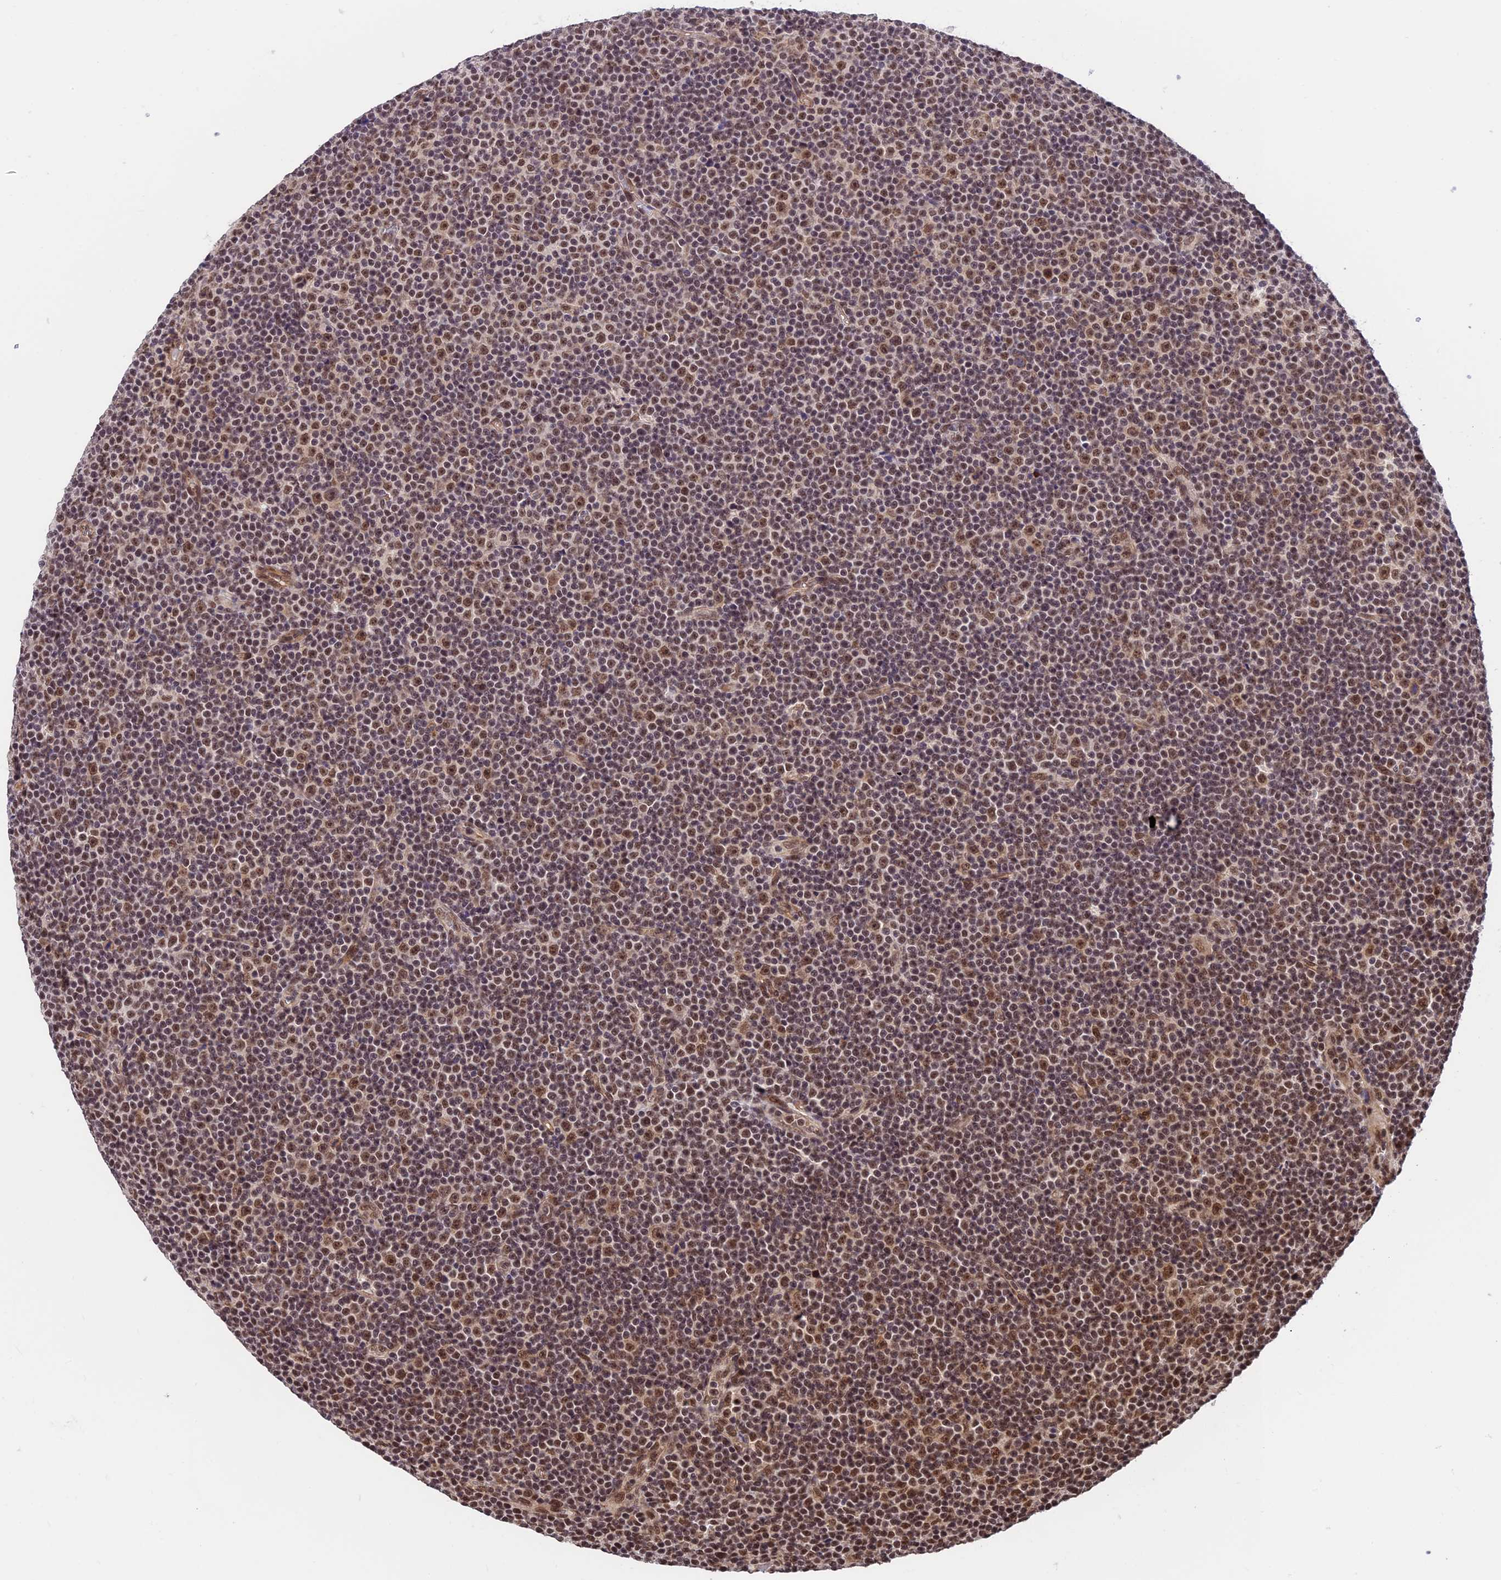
{"staining": {"intensity": "moderate", "quantity": ">75%", "location": "nuclear"}, "tissue": "lymphoma", "cell_type": "Tumor cells", "image_type": "cancer", "snomed": [{"axis": "morphology", "description": "Malignant lymphoma, non-Hodgkin's type, Low grade"}, {"axis": "topography", "description": "Lymph node"}], "caption": "Malignant lymphoma, non-Hodgkin's type (low-grade) stained with IHC reveals moderate nuclear positivity in approximately >75% of tumor cells.", "gene": "RBM42", "patient": {"sex": "female", "age": 67}}